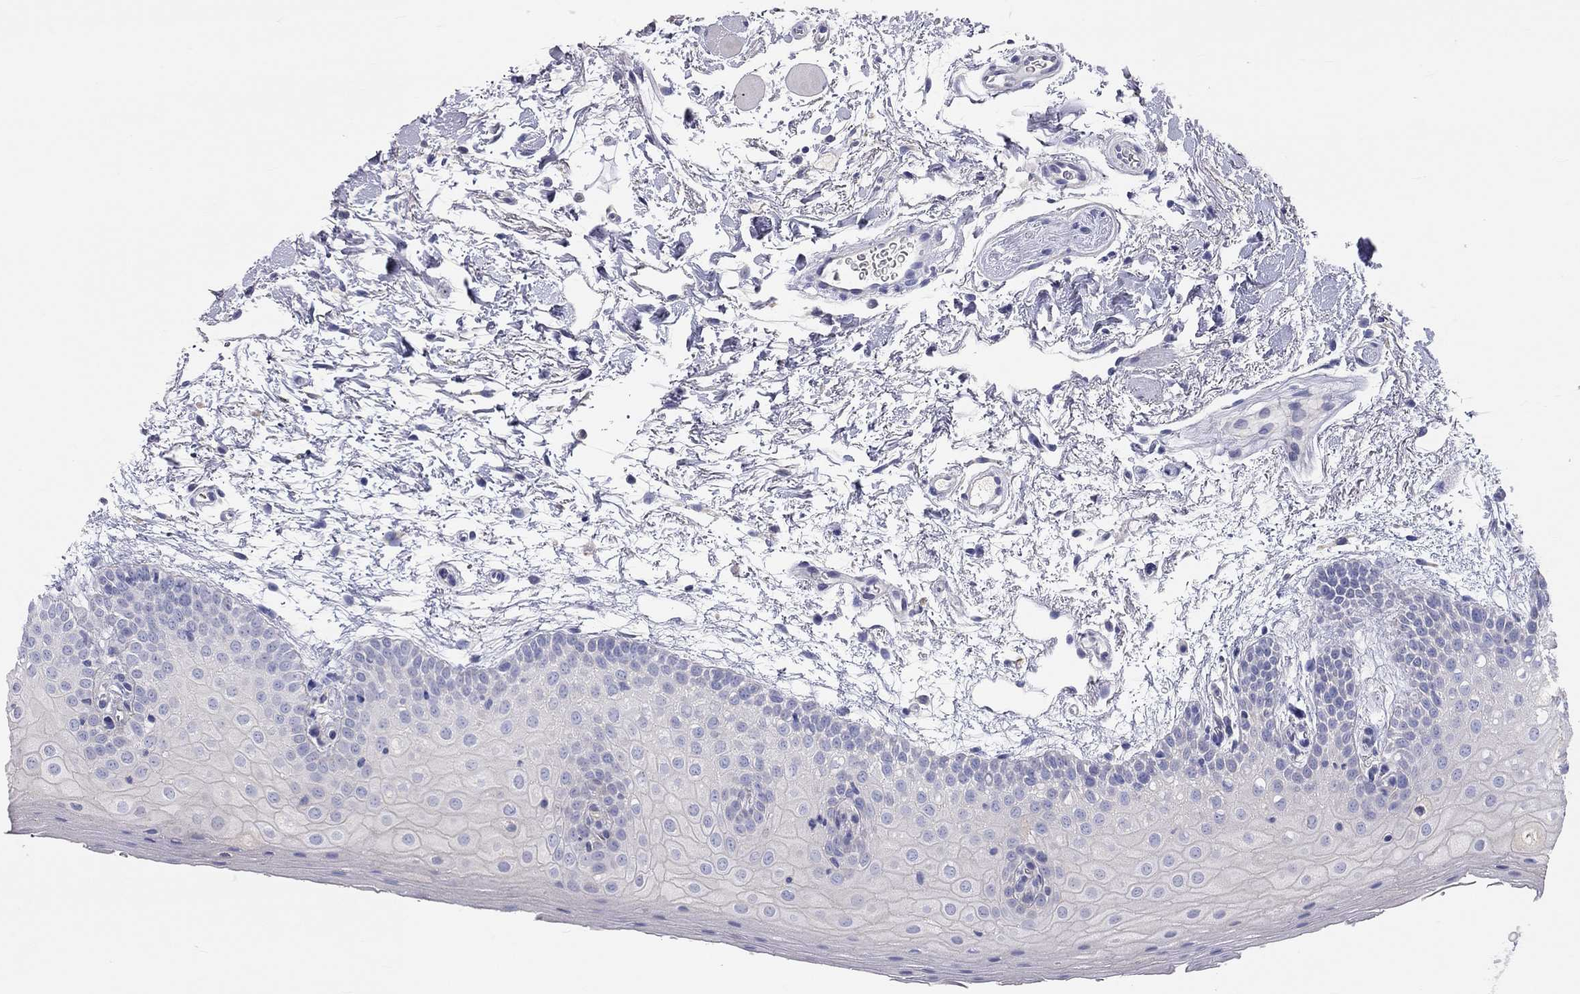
{"staining": {"intensity": "negative", "quantity": "none", "location": "none"}, "tissue": "oral mucosa", "cell_type": "Squamous epithelial cells", "image_type": "normal", "snomed": [{"axis": "morphology", "description": "Normal tissue, NOS"}, {"axis": "topography", "description": "Oral tissue"}, {"axis": "topography", "description": "Tounge, NOS"}], "caption": "Immunohistochemistry of unremarkable human oral mucosa demonstrates no positivity in squamous epithelial cells. (DAB IHC visualized using brightfield microscopy, high magnification).", "gene": "ST7L", "patient": {"sex": "female", "age": 86}}